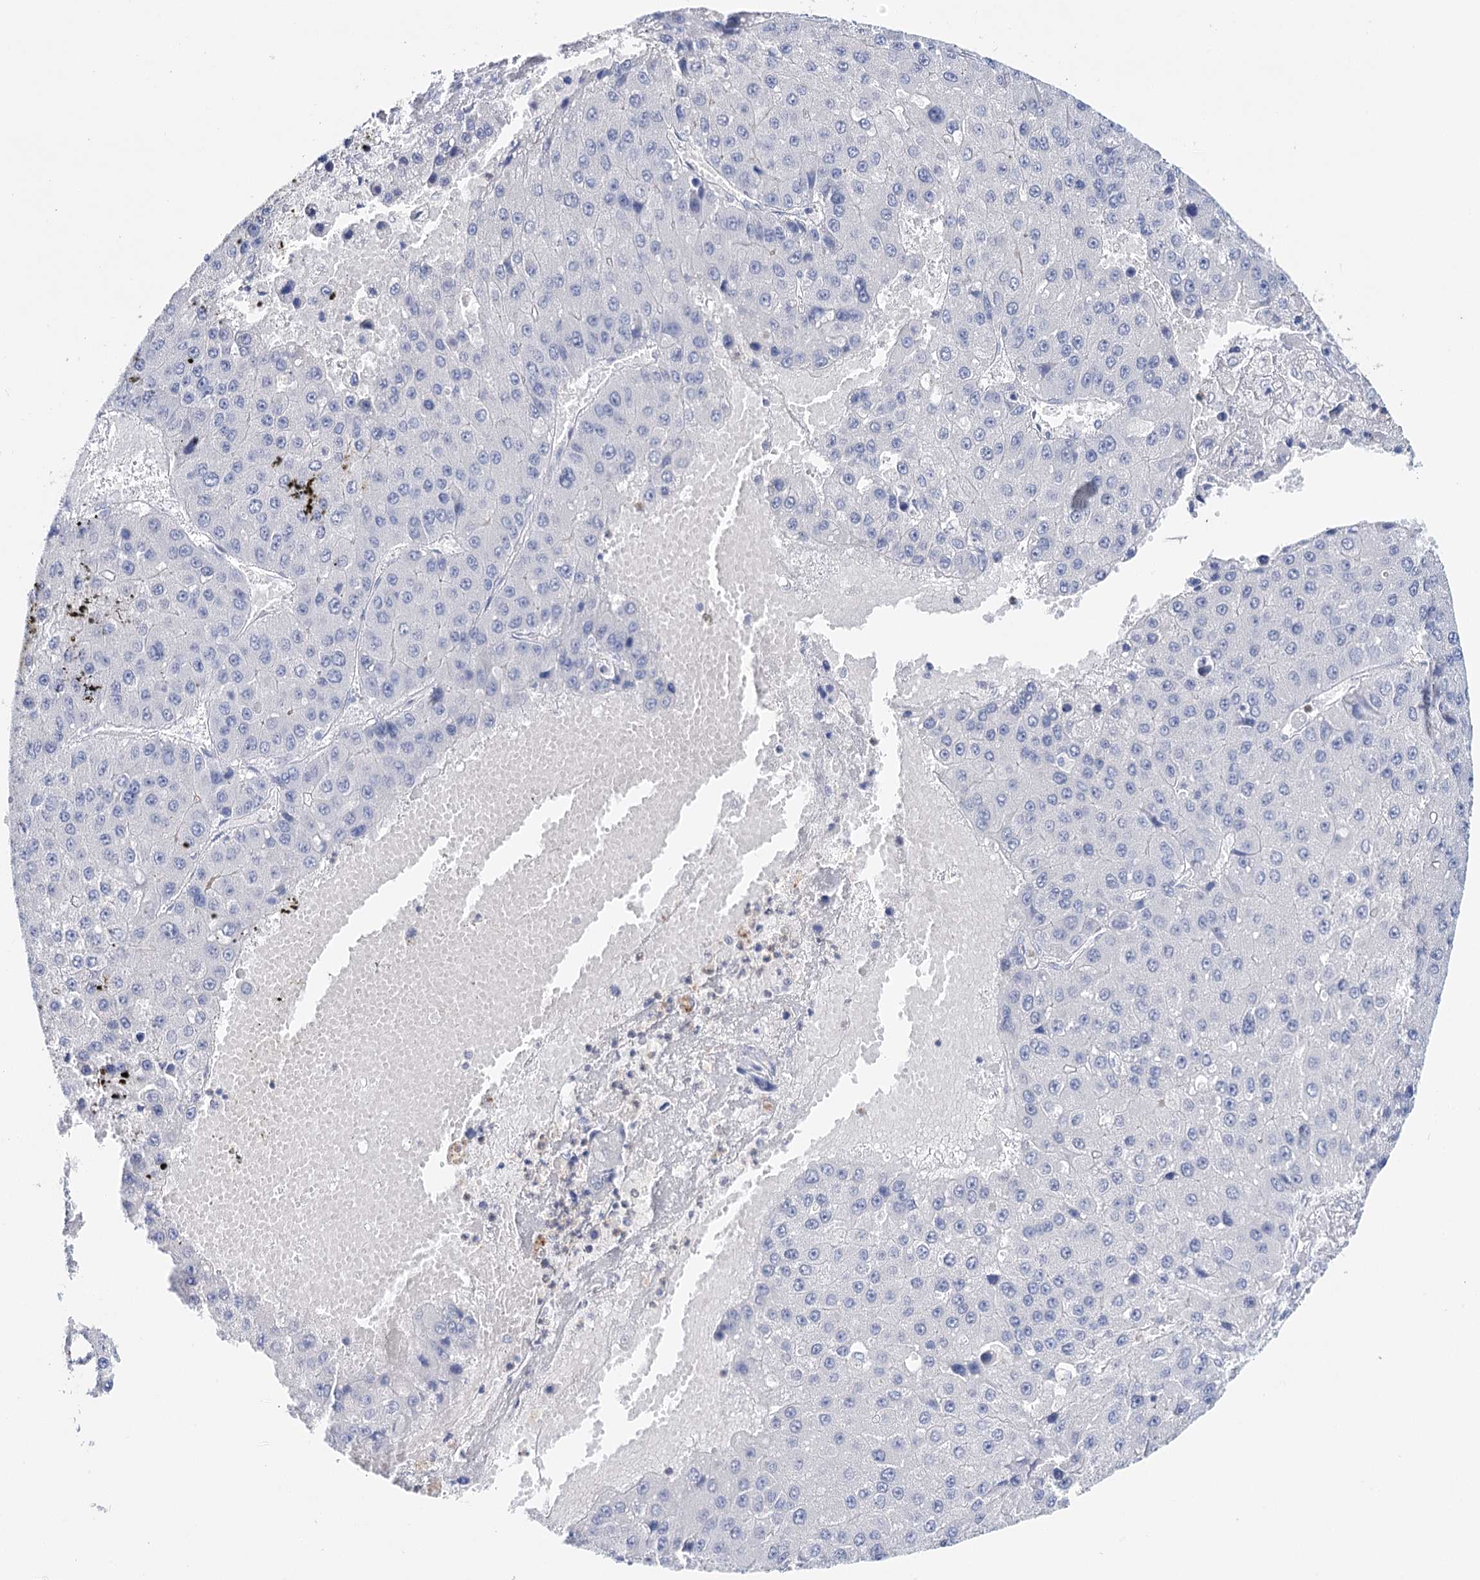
{"staining": {"intensity": "negative", "quantity": "none", "location": "none"}, "tissue": "liver cancer", "cell_type": "Tumor cells", "image_type": "cancer", "snomed": [{"axis": "morphology", "description": "Carcinoma, Hepatocellular, NOS"}, {"axis": "topography", "description": "Liver"}], "caption": "Tumor cells are negative for protein expression in human liver hepatocellular carcinoma.", "gene": "CEACAM8", "patient": {"sex": "female", "age": 73}}